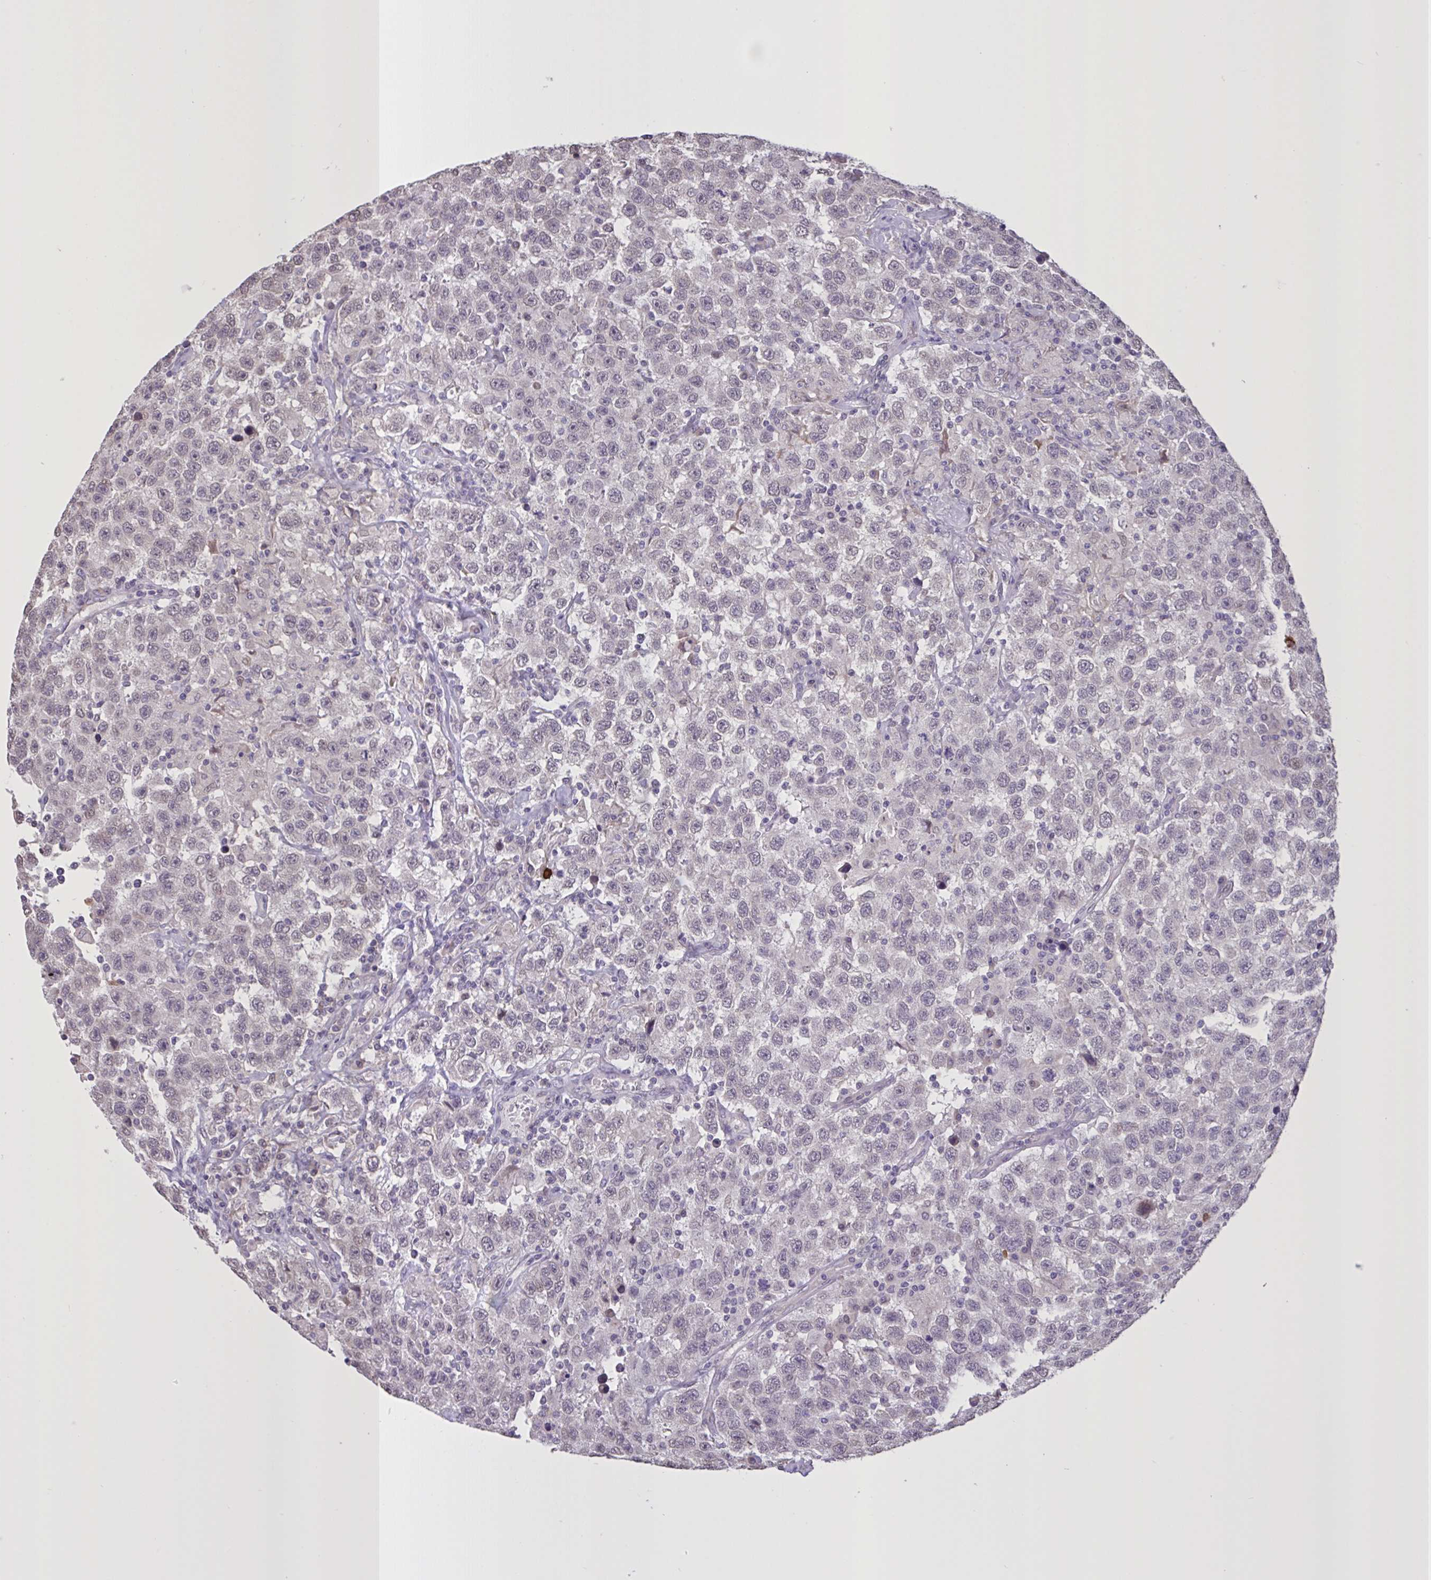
{"staining": {"intensity": "weak", "quantity": "<25%", "location": "nuclear"}, "tissue": "testis cancer", "cell_type": "Tumor cells", "image_type": "cancer", "snomed": [{"axis": "morphology", "description": "Seminoma, NOS"}, {"axis": "topography", "description": "Testis"}], "caption": "A high-resolution histopathology image shows IHC staining of testis cancer, which reveals no significant expression in tumor cells.", "gene": "MRGPRX2", "patient": {"sex": "male", "age": 41}}